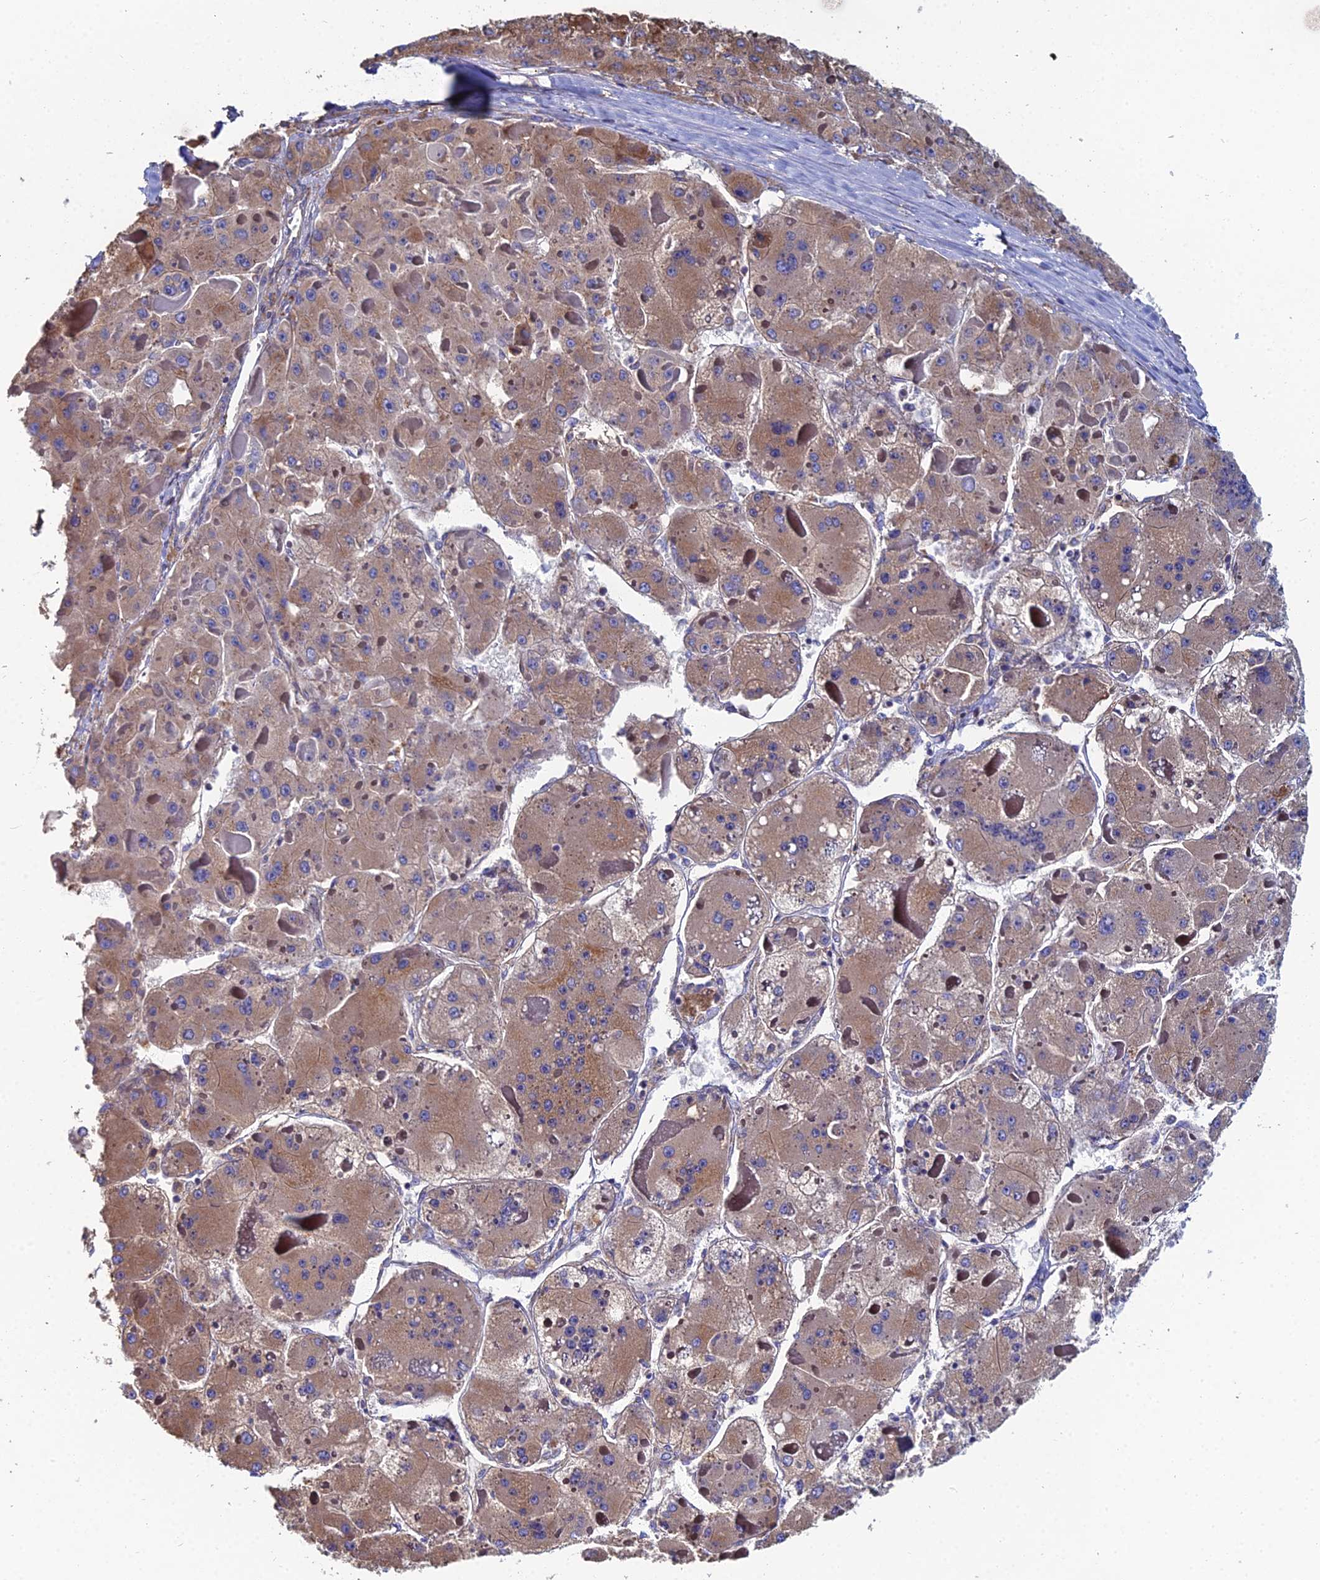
{"staining": {"intensity": "moderate", "quantity": ">75%", "location": "cytoplasmic/membranous"}, "tissue": "liver cancer", "cell_type": "Tumor cells", "image_type": "cancer", "snomed": [{"axis": "morphology", "description": "Carcinoma, Hepatocellular, NOS"}, {"axis": "topography", "description": "Liver"}], "caption": "Liver cancer was stained to show a protein in brown. There is medium levels of moderate cytoplasmic/membranous positivity in approximately >75% of tumor cells. Ihc stains the protein in brown and the nuclei are stained blue.", "gene": "CLCN3", "patient": {"sex": "female", "age": 73}}